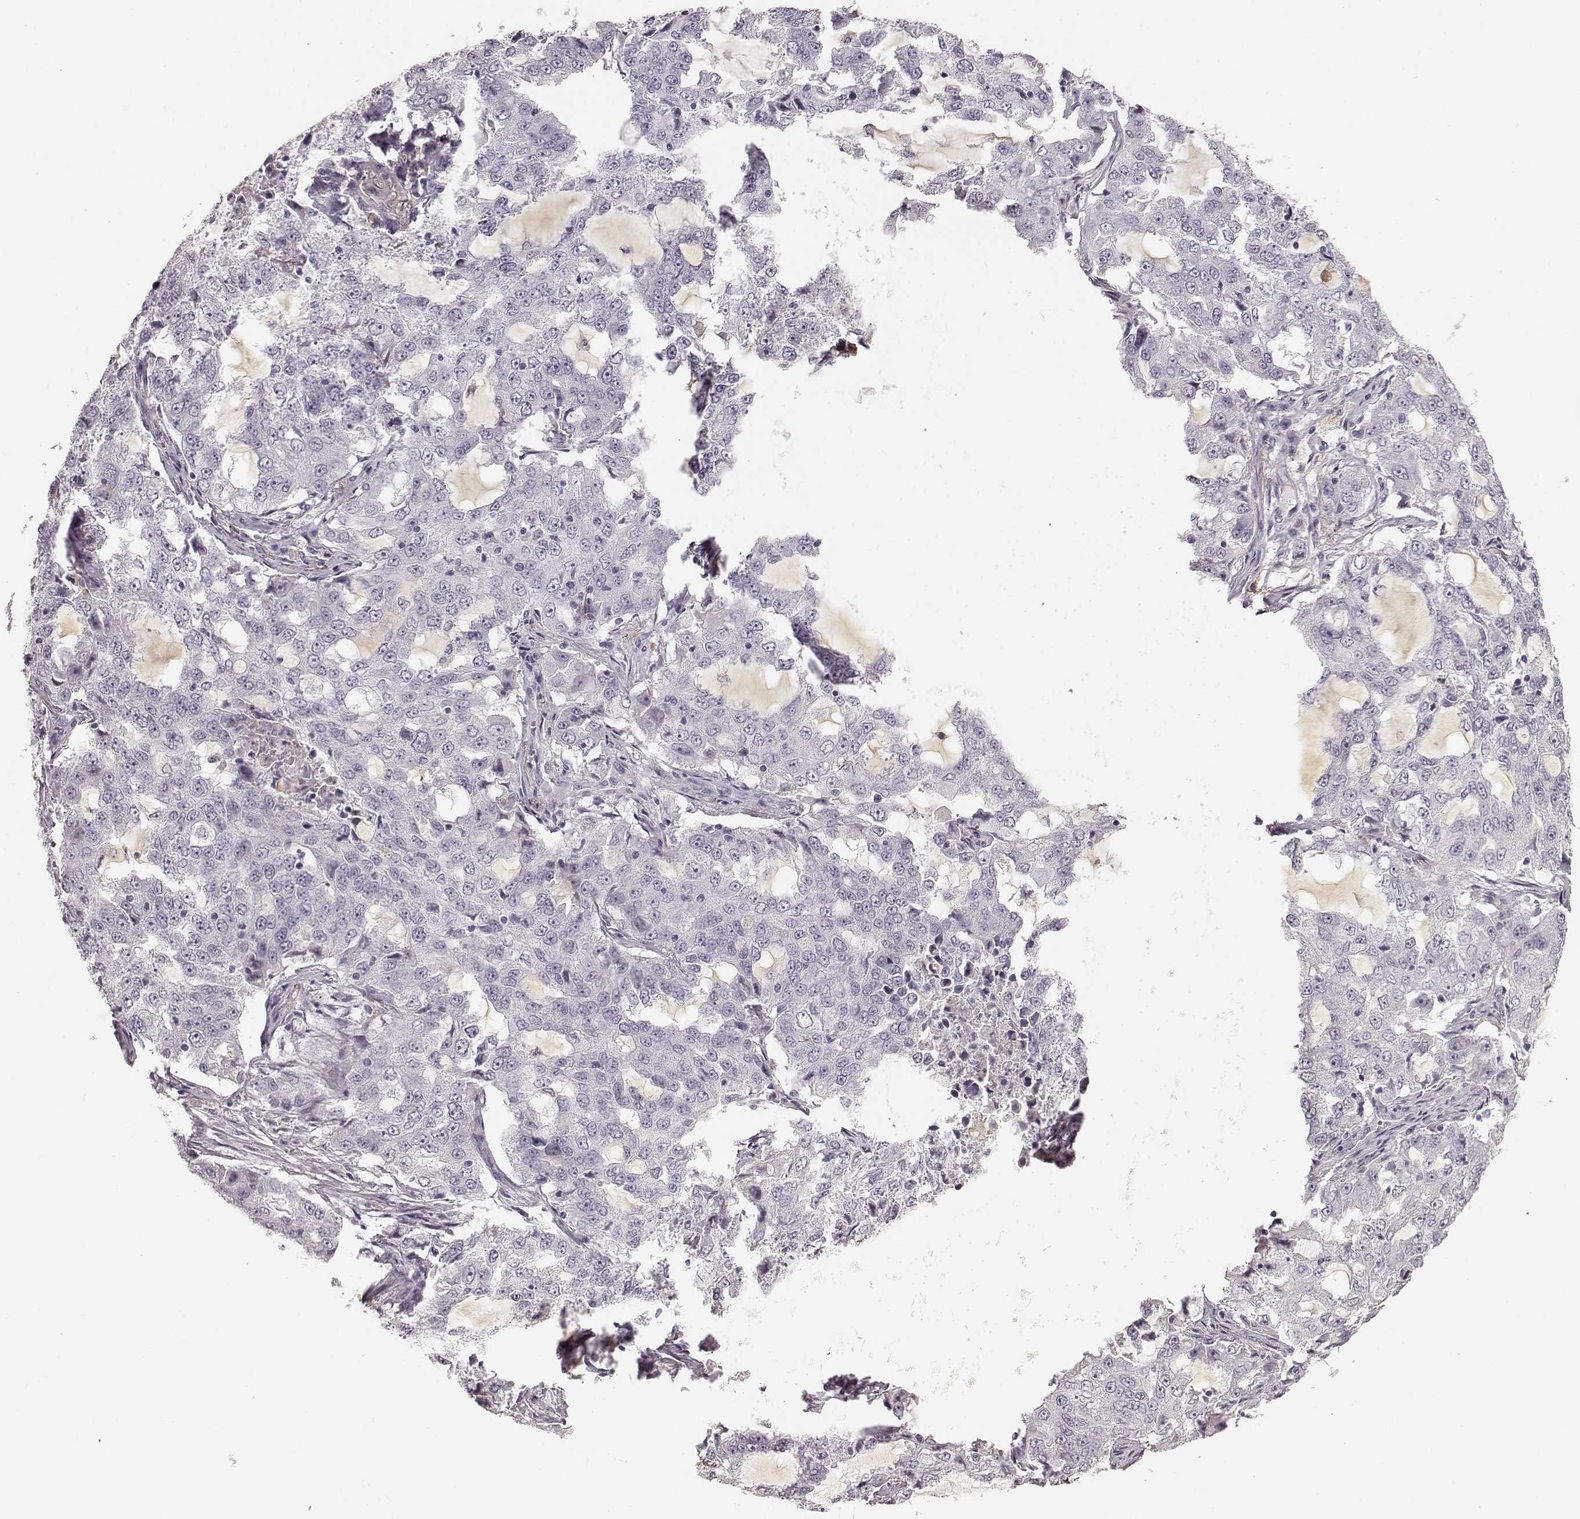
{"staining": {"intensity": "negative", "quantity": "none", "location": "none"}, "tissue": "lung cancer", "cell_type": "Tumor cells", "image_type": "cancer", "snomed": [{"axis": "morphology", "description": "Adenocarcinoma, NOS"}, {"axis": "topography", "description": "Lung"}], "caption": "DAB (3,3'-diaminobenzidine) immunohistochemical staining of human lung adenocarcinoma exhibits no significant expression in tumor cells.", "gene": "KIAA0319", "patient": {"sex": "female", "age": 61}}